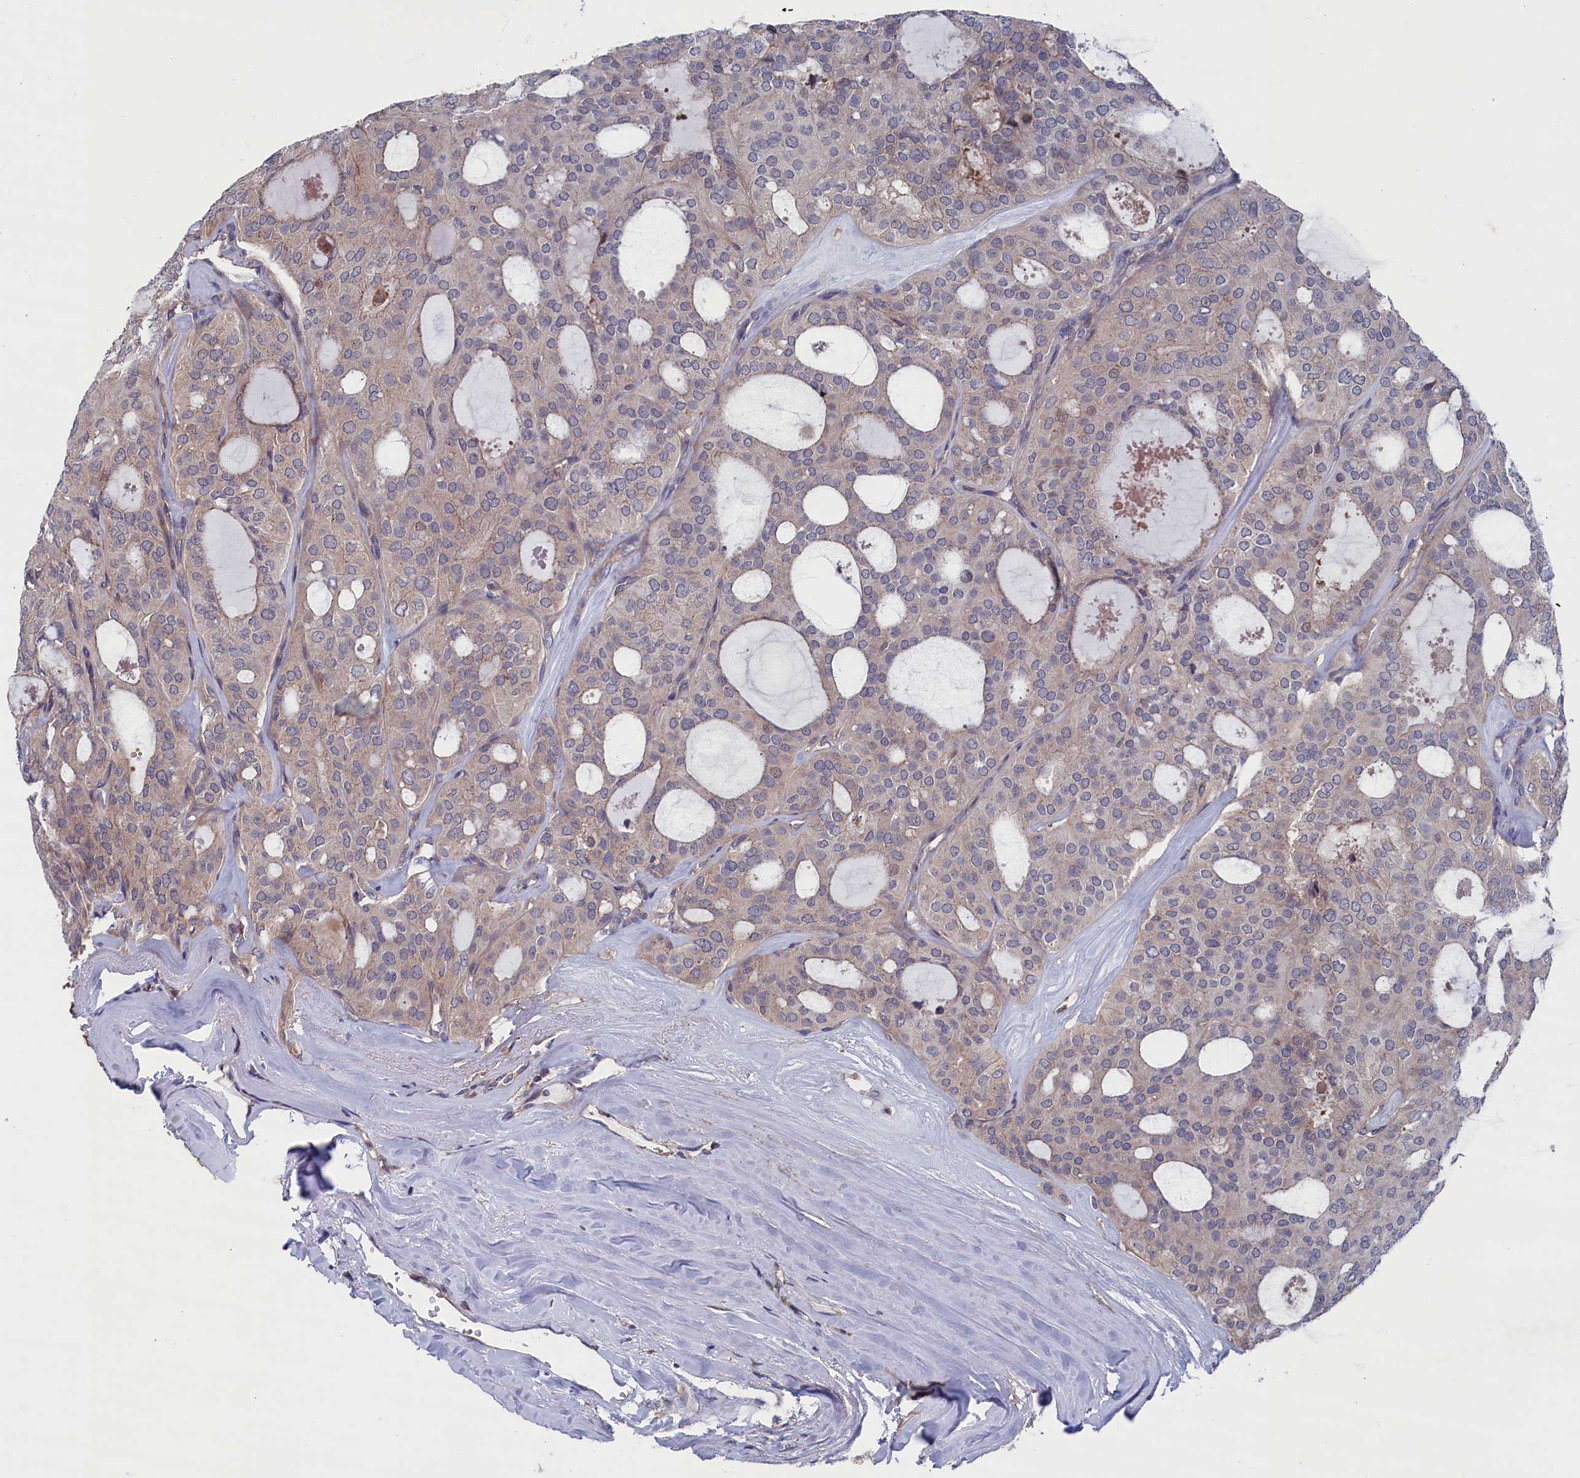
{"staining": {"intensity": "weak", "quantity": "<25%", "location": "cytoplasmic/membranous"}, "tissue": "thyroid cancer", "cell_type": "Tumor cells", "image_type": "cancer", "snomed": [{"axis": "morphology", "description": "Follicular adenoma carcinoma, NOS"}, {"axis": "topography", "description": "Thyroid gland"}], "caption": "Thyroid cancer stained for a protein using immunohistochemistry reveals no expression tumor cells.", "gene": "SPATA13", "patient": {"sex": "male", "age": 75}}